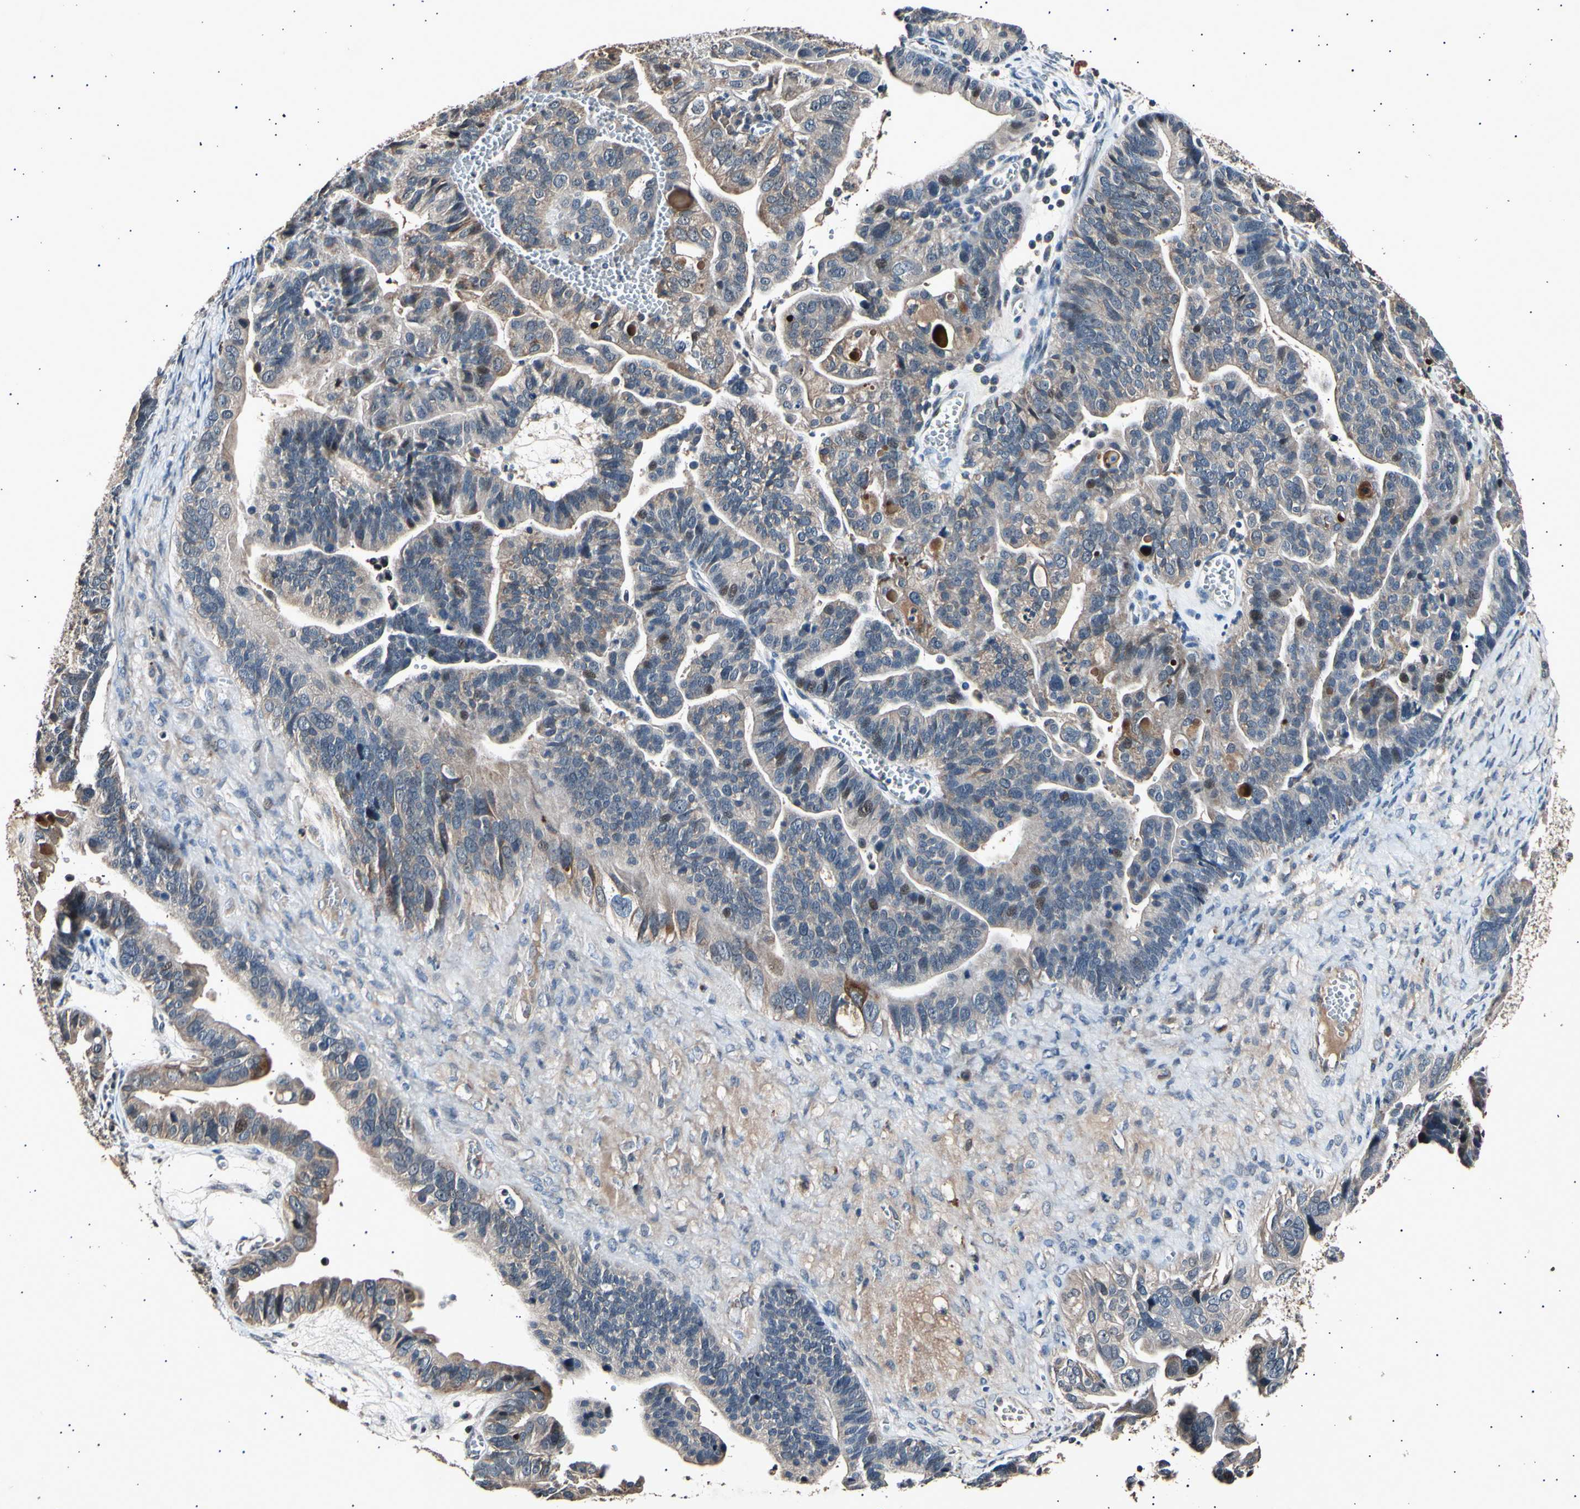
{"staining": {"intensity": "moderate", "quantity": "<25%", "location": "cytoplasmic/membranous"}, "tissue": "ovarian cancer", "cell_type": "Tumor cells", "image_type": "cancer", "snomed": [{"axis": "morphology", "description": "Cystadenocarcinoma, serous, NOS"}, {"axis": "topography", "description": "Ovary"}], "caption": "Protein staining reveals moderate cytoplasmic/membranous staining in about <25% of tumor cells in ovarian cancer (serous cystadenocarcinoma). (DAB = brown stain, brightfield microscopy at high magnification).", "gene": "ADCY3", "patient": {"sex": "female", "age": 56}}